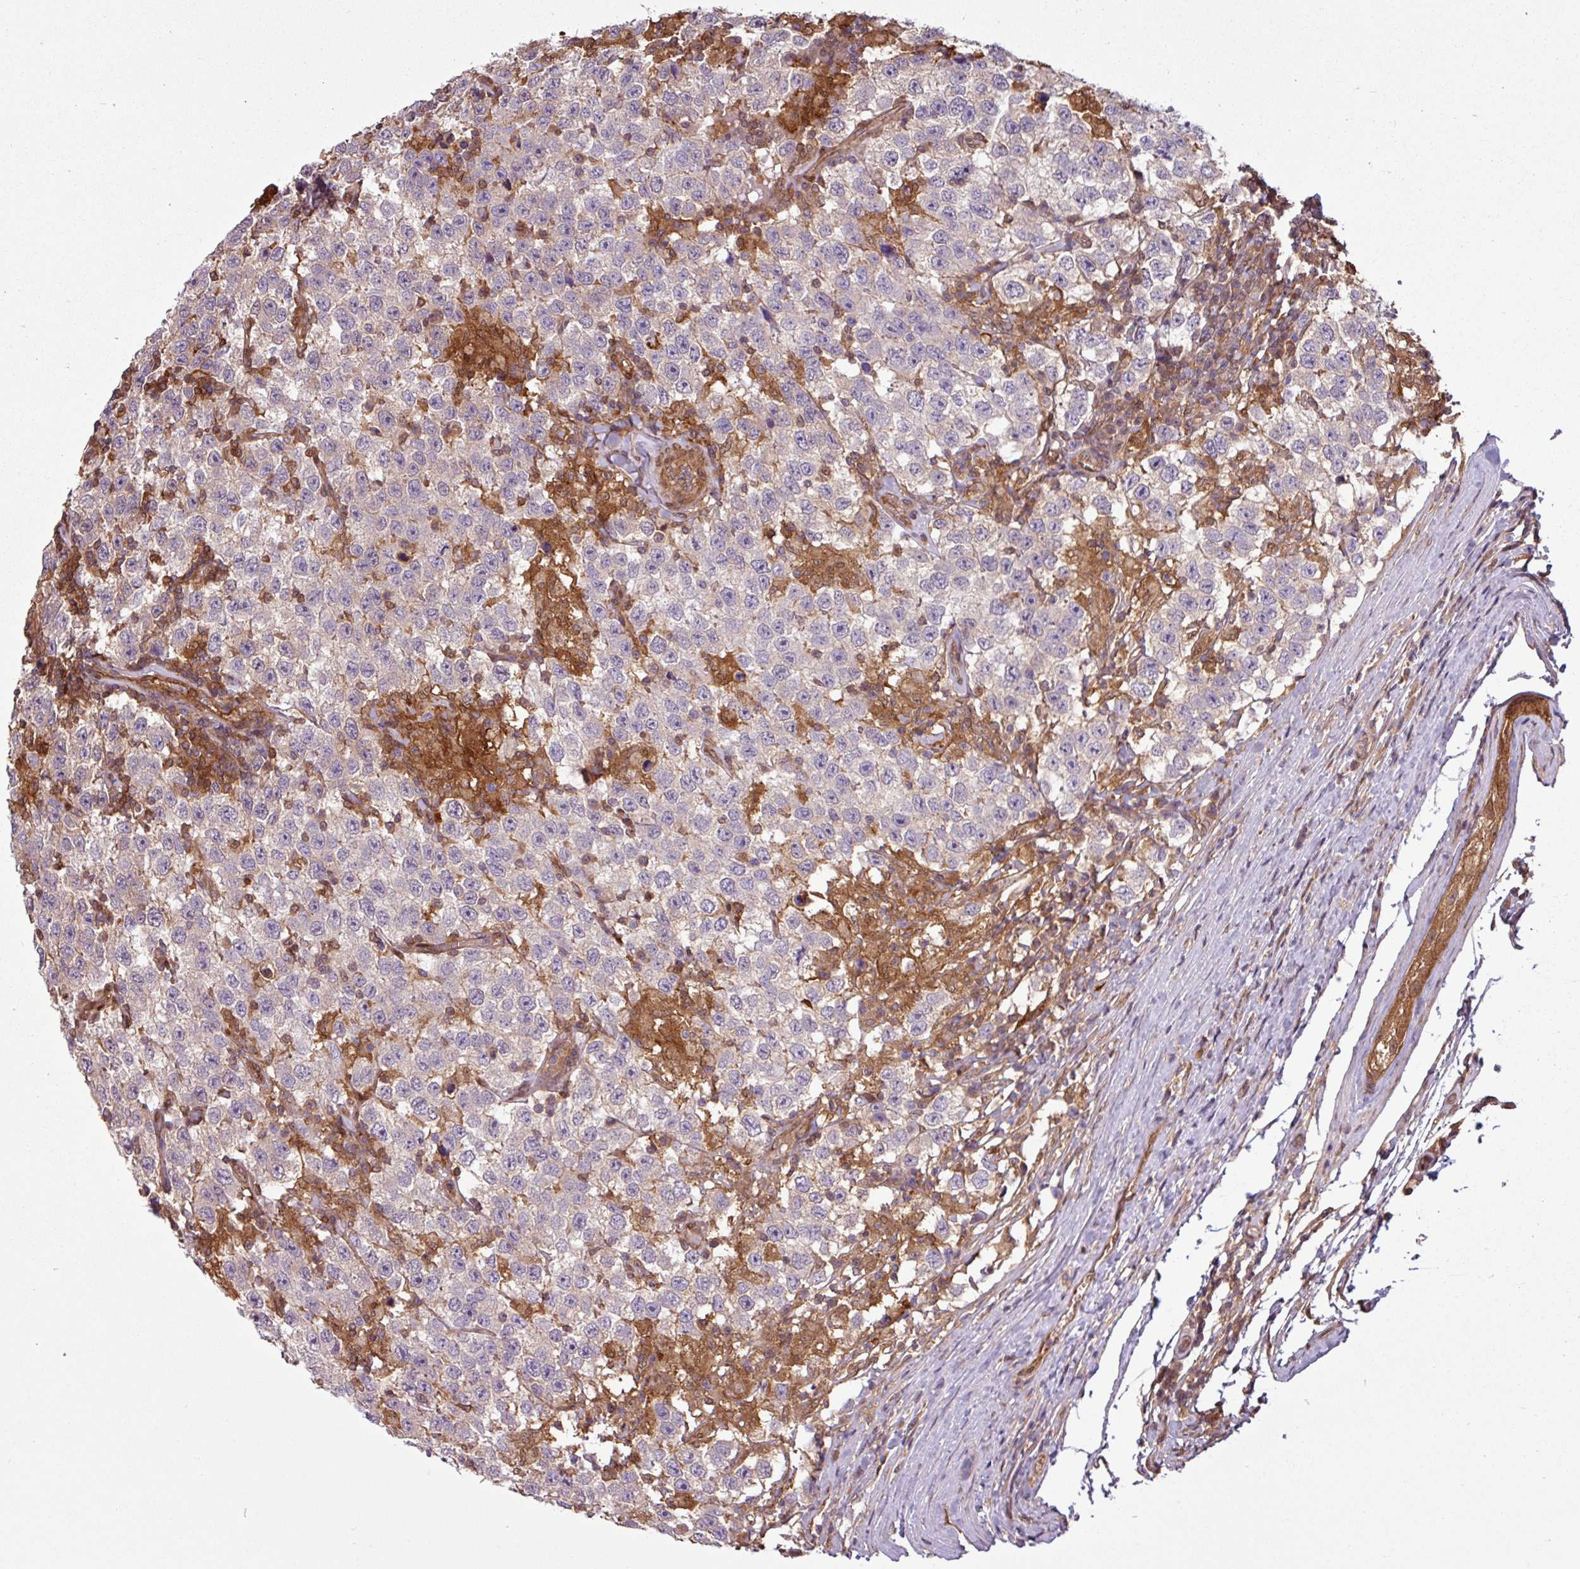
{"staining": {"intensity": "negative", "quantity": "none", "location": "none"}, "tissue": "testis cancer", "cell_type": "Tumor cells", "image_type": "cancer", "snomed": [{"axis": "morphology", "description": "Seminoma, NOS"}, {"axis": "topography", "description": "Testis"}], "caption": "An immunohistochemistry (IHC) histopathology image of testis cancer is shown. There is no staining in tumor cells of testis cancer.", "gene": "SH3BGRL", "patient": {"sex": "male", "age": 41}}